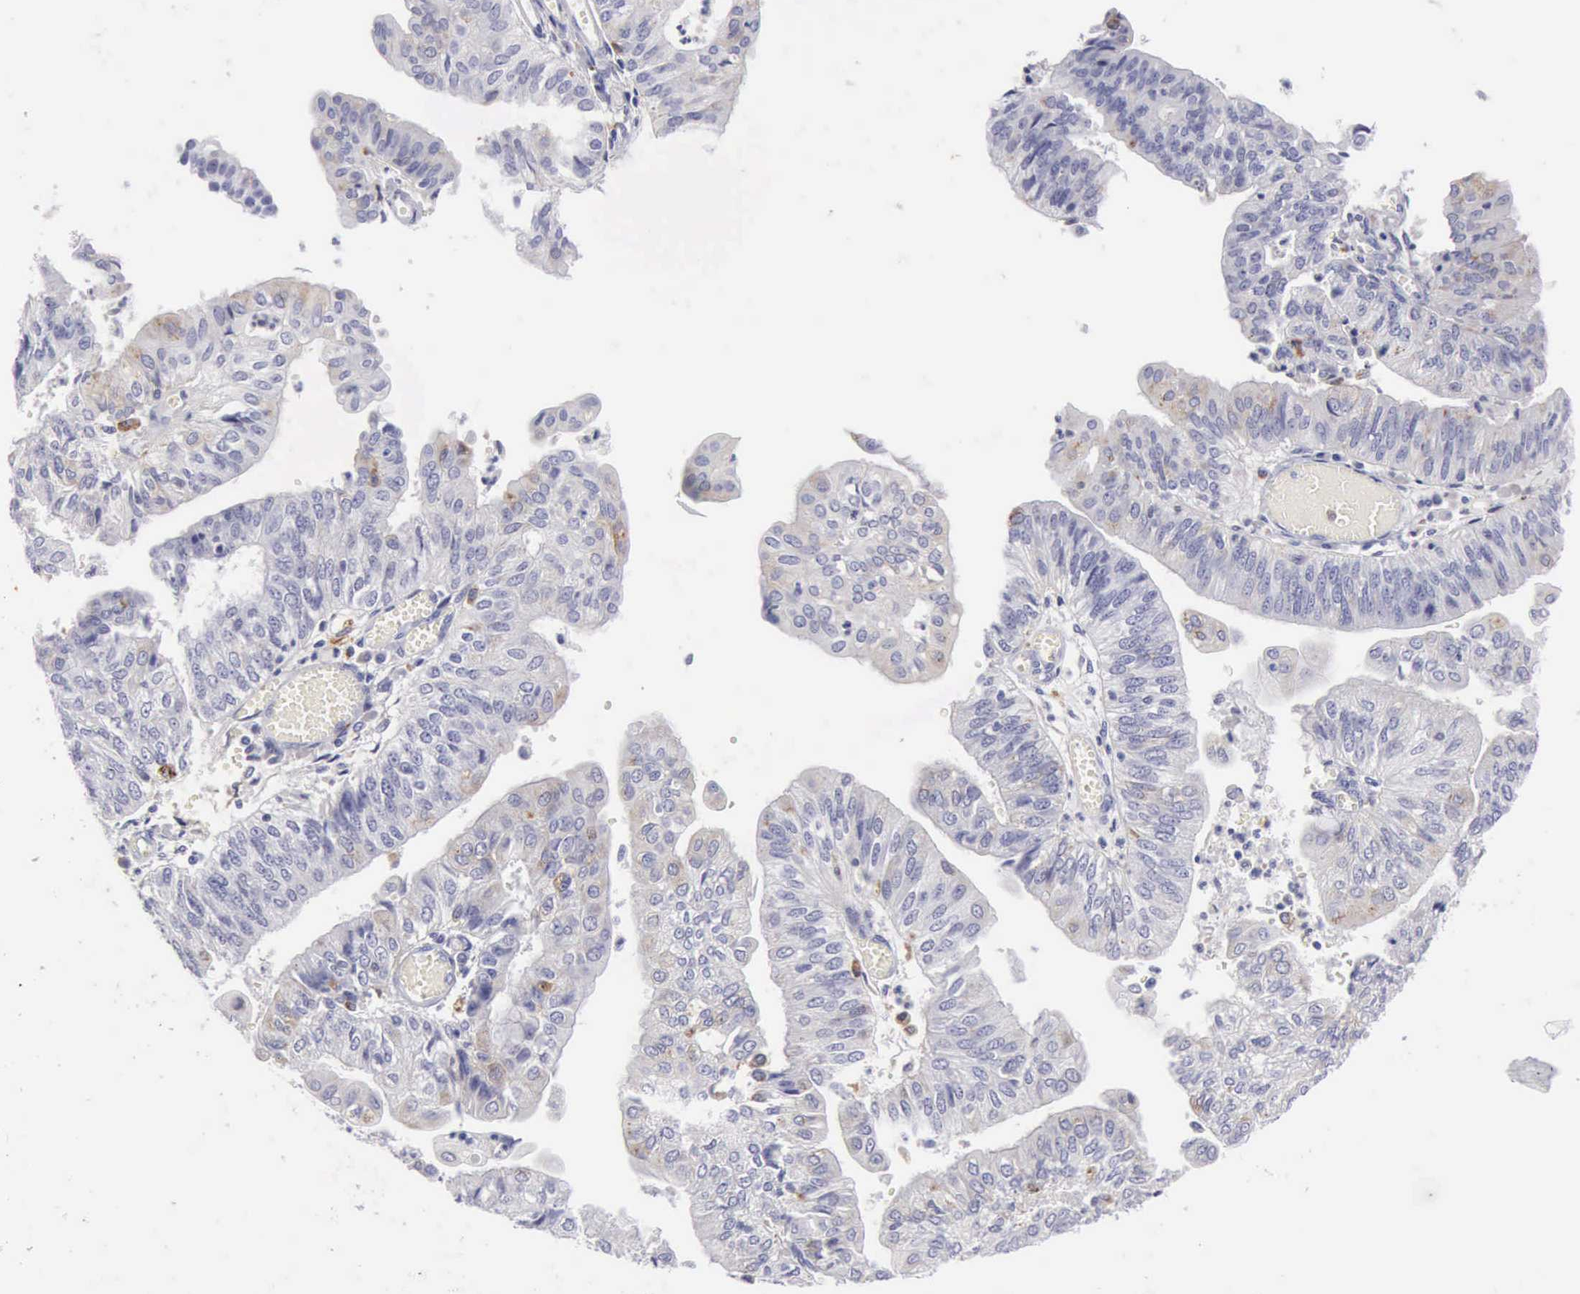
{"staining": {"intensity": "negative", "quantity": "none", "location": "none"}, "tissue": "endometrial cancer", "cell_type": "Tumor cells", "image_type": "cancer", "snomed": [{"axis": "morphology", "description": "Adenocarcinoma, NOS"}, {"axis": "topography", "description": "Endometrium"}], "caption": "DAB immunohistochemical staining of endometrial adenocarcinoma reveals no significant staining in tumor cells.", "gene": "CTSS", "patient": {"sex": "female", "age": 59}}